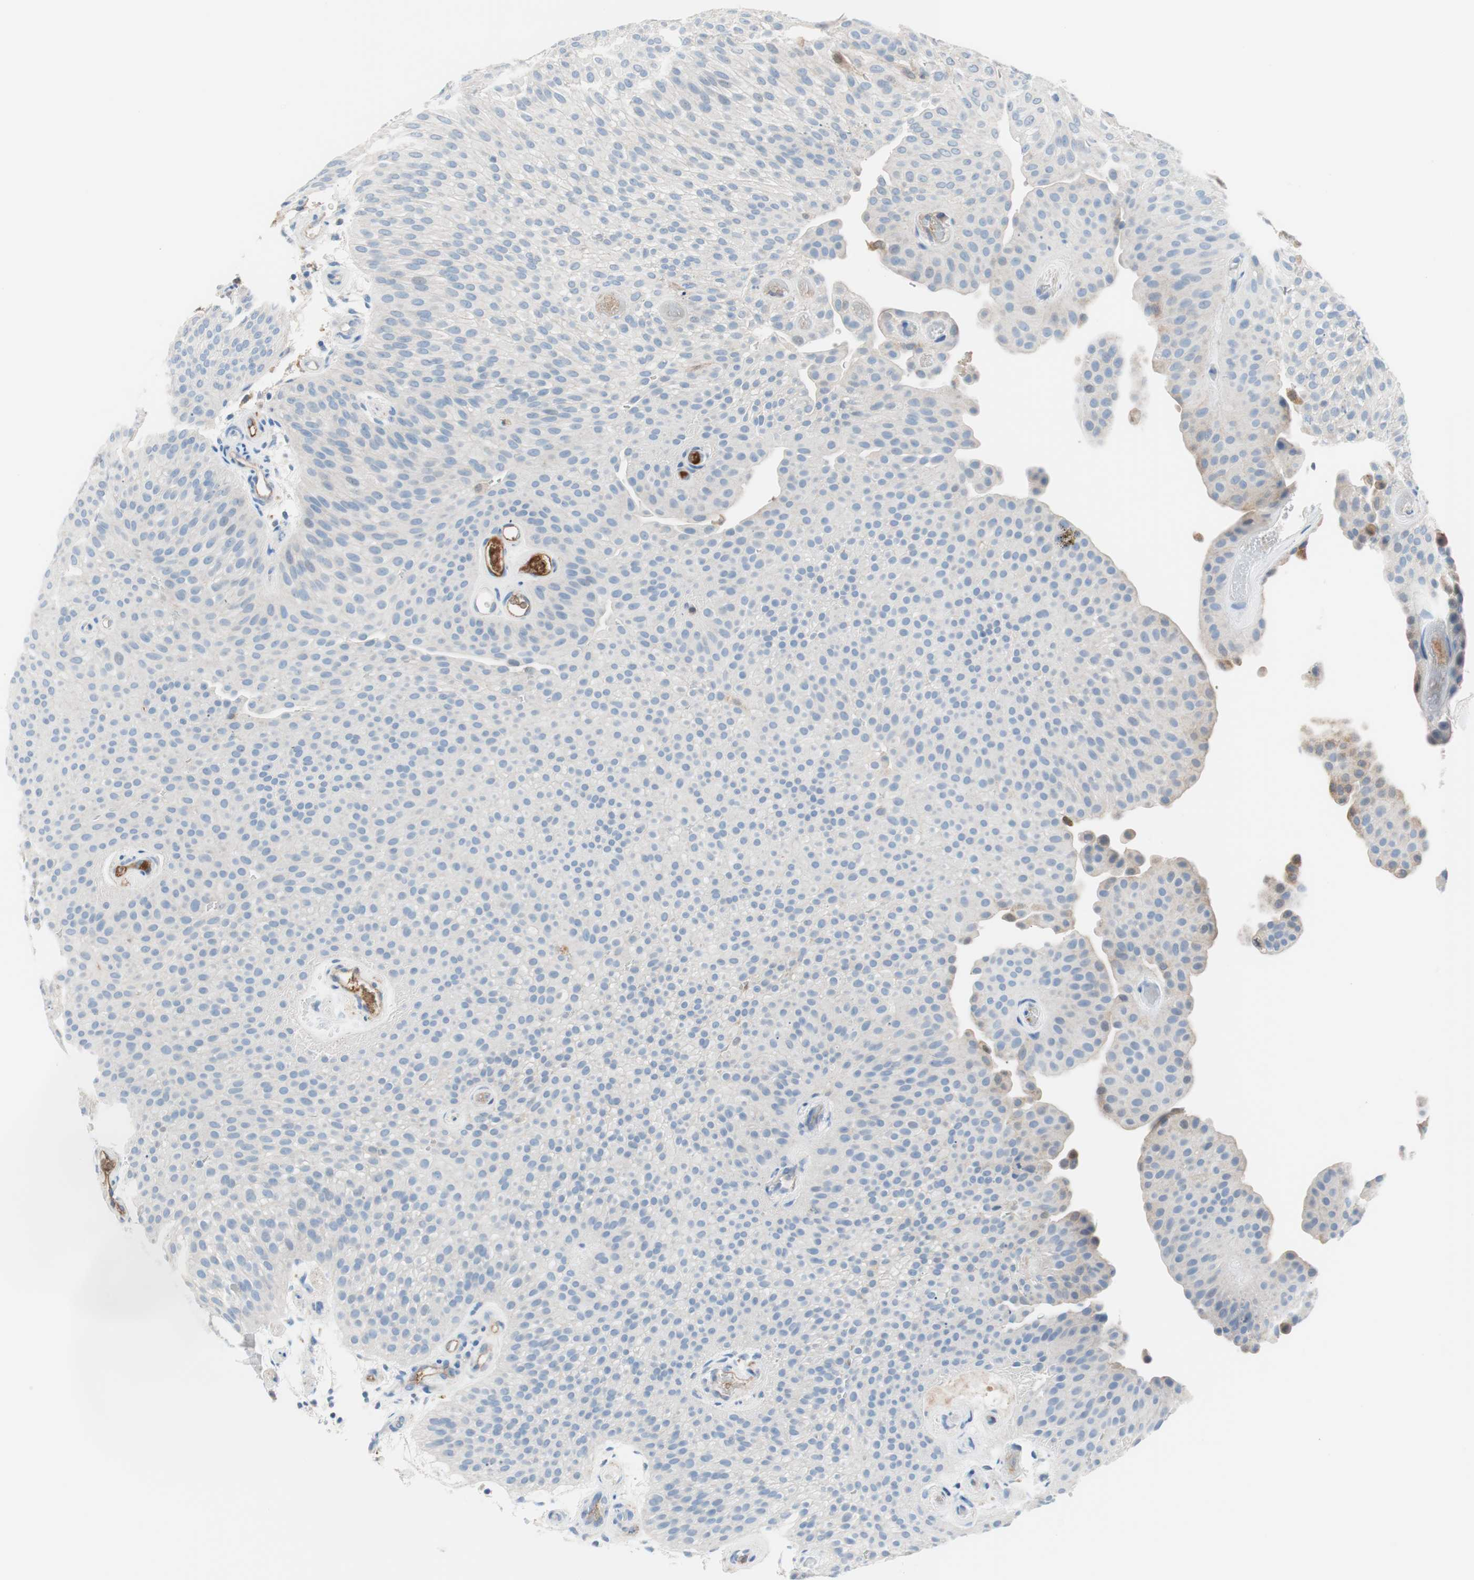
{"staining": {"intensity": "negative", "quantity": "none", "location": "none"}, "tissue": "urothelial cancer", "cell_type": "Tumor cells", "image_type": "cancer", "snomed": [{"axis": "morphology", "description": "Urothelial carcinoma, Low grade"}, {"axis": "topography", "description": "Urinary bladder"}], "caption": "This is an immunohistochemistry (IHC) image of urothelial cancer. There is no staining in tumor cells.", "gene": "RBP4", "patient": {"sex": "female", "age": 60}}